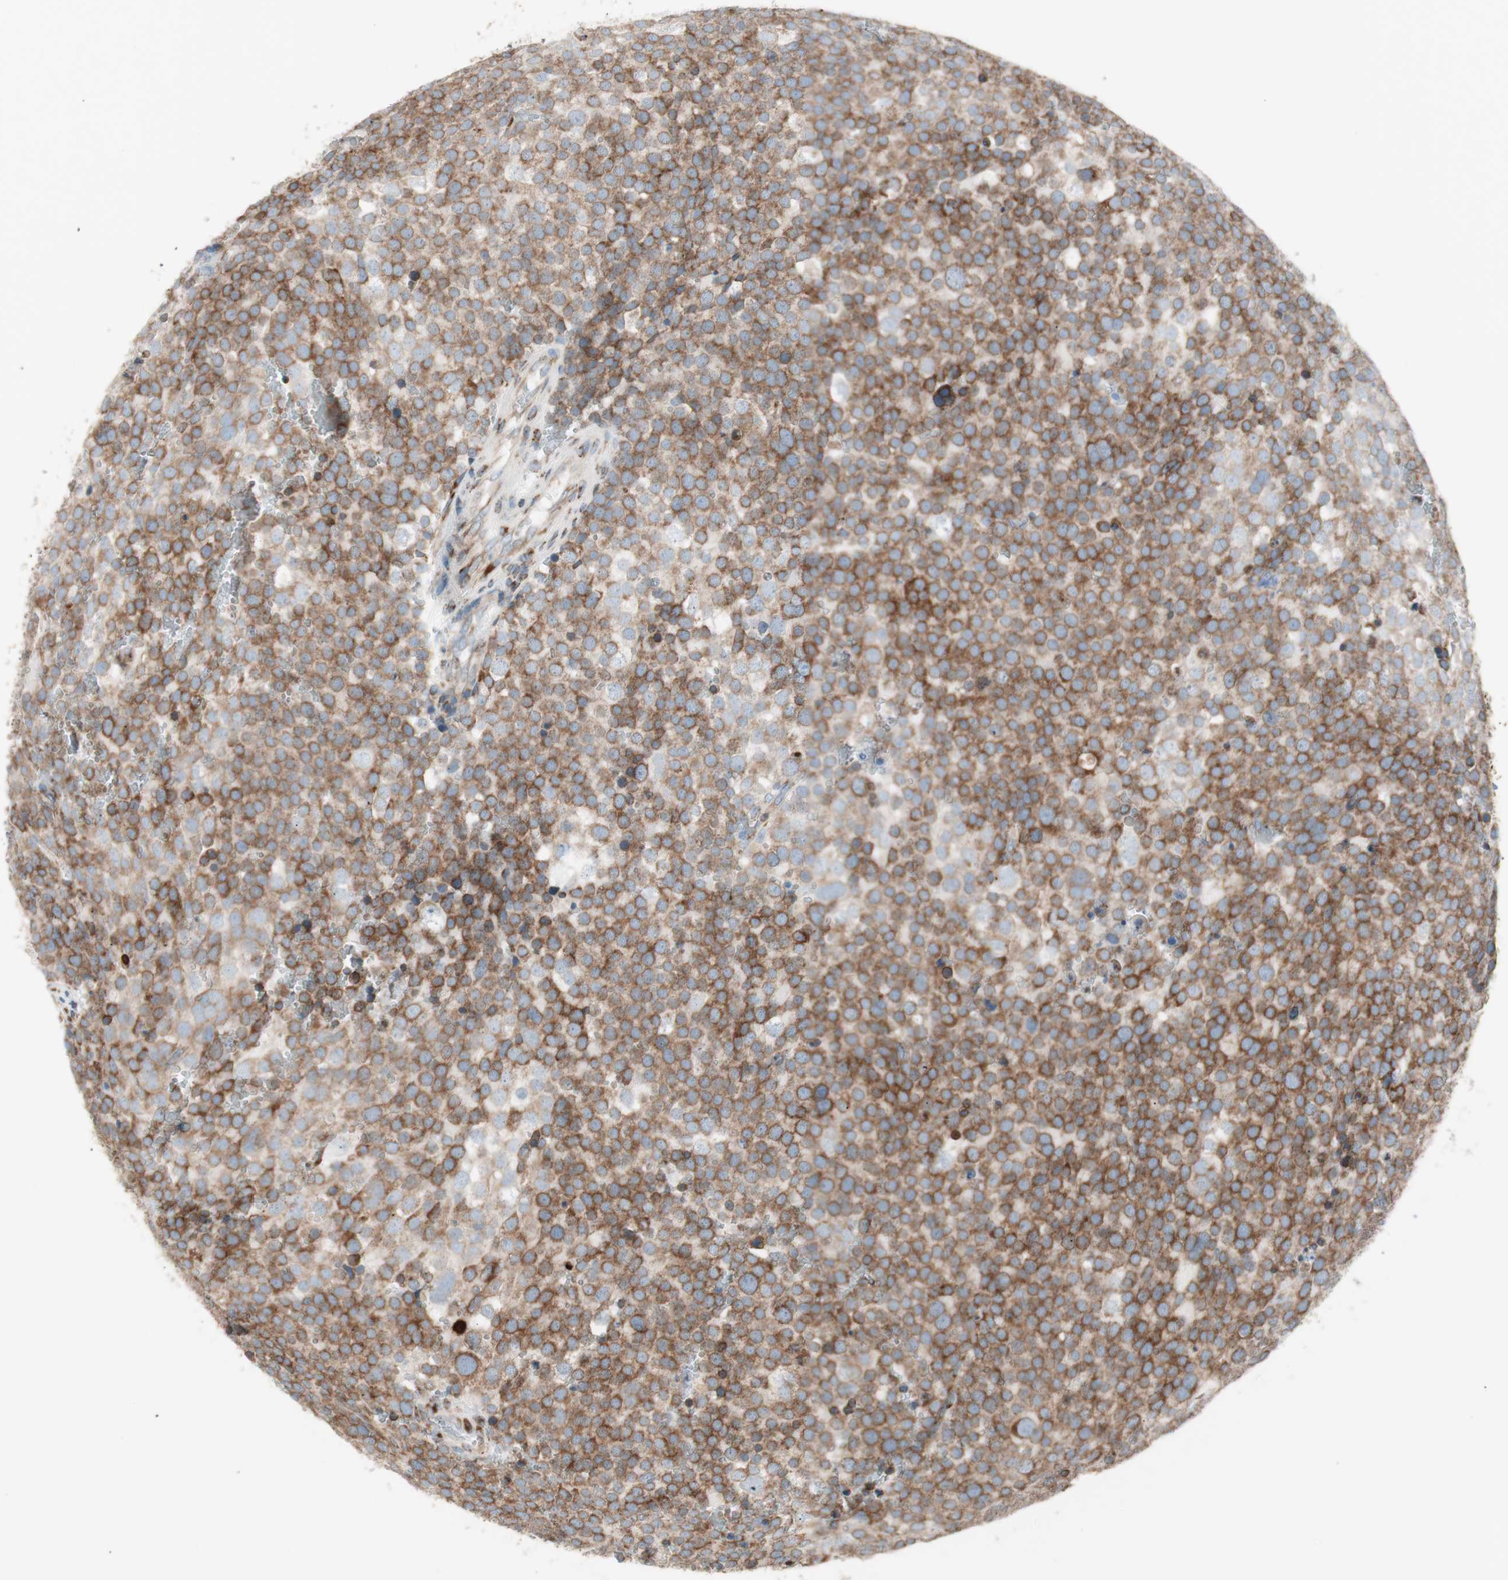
{"staining": {"intensity": "moderate", "quantity": ">75%", "location": "cytoplasmic/membranous"}, "tissue": "testis cancer", "cell_type": "Tumor cells", "image_type": "cancer", "snomed": [{"axis": "morphology", "description": "Seminoma, NOS"}, {"axis": "topography", "description": "Testis"}], "caption": "This histopathology image reveals IHC staining of testis cancer, with medium moderate cytoplasmic/membranous positivity in about >75% of tumor cells.", "gene": "P4HTM", "patient": {"sex": "male", "age": 71}}